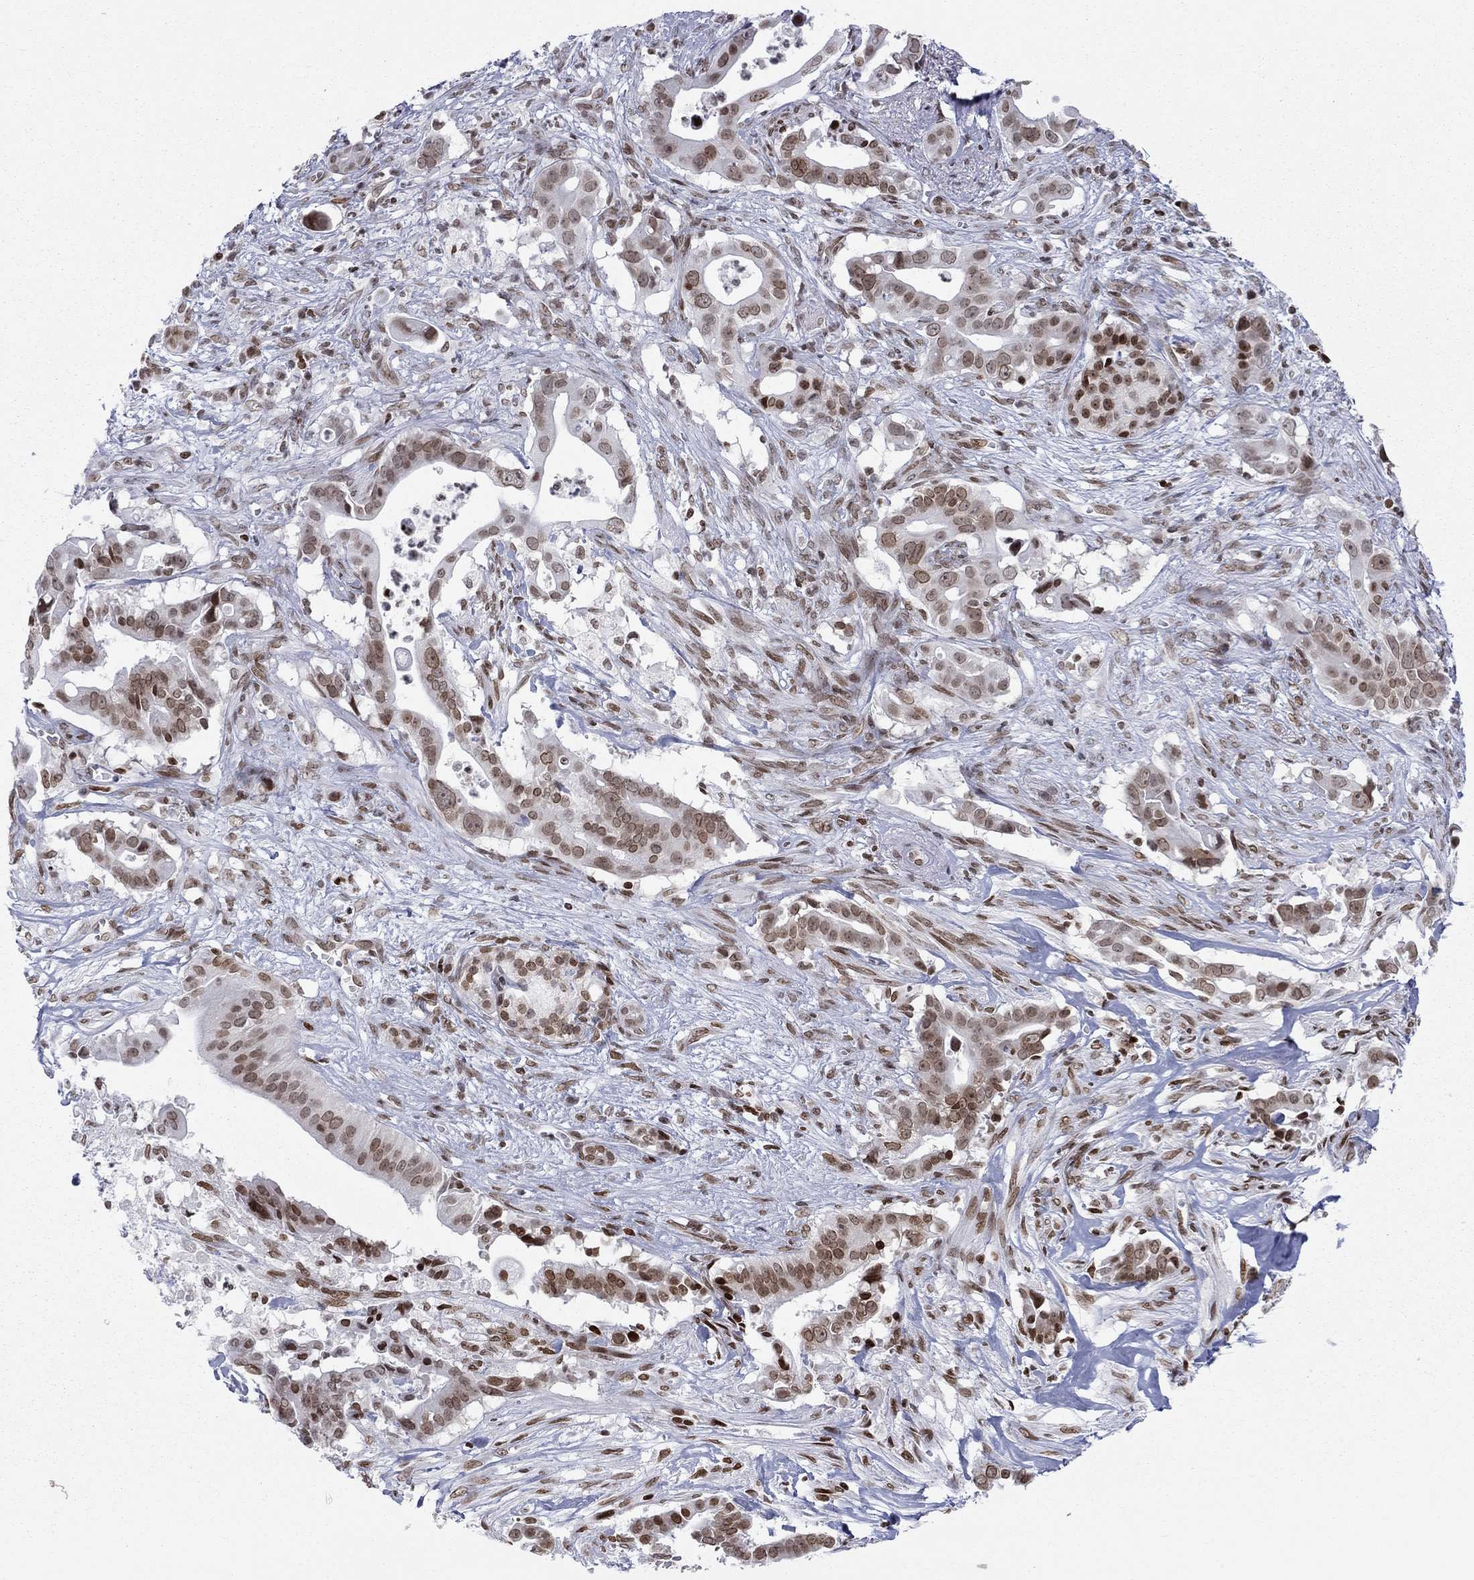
{"staining": {"intensity": "moderate", "quantity": ">75%", "location": "nuclear"}, "tissue": "pancreatic cancer", "cell_type": "Tumor cells", "image_type": "cancer", "snomed": [{"axis": "morphology", "description": "Adenocarcinoma, NOS"}, {"axis": "topography", "description": "Pancreas"}], "caption": "IHC (DAB (3,3'-diaminobenzidine)) staining of human pancreatic adenocarcinoma displays moderate nuclear protein positivity in about >75% of tumor cells. (DAB (3,3'-diaminobenzidine) IHC with brightfield microscopy, high magnification).", "gene": "H2AX", "patient": {"sex": "male", "age": 61}}